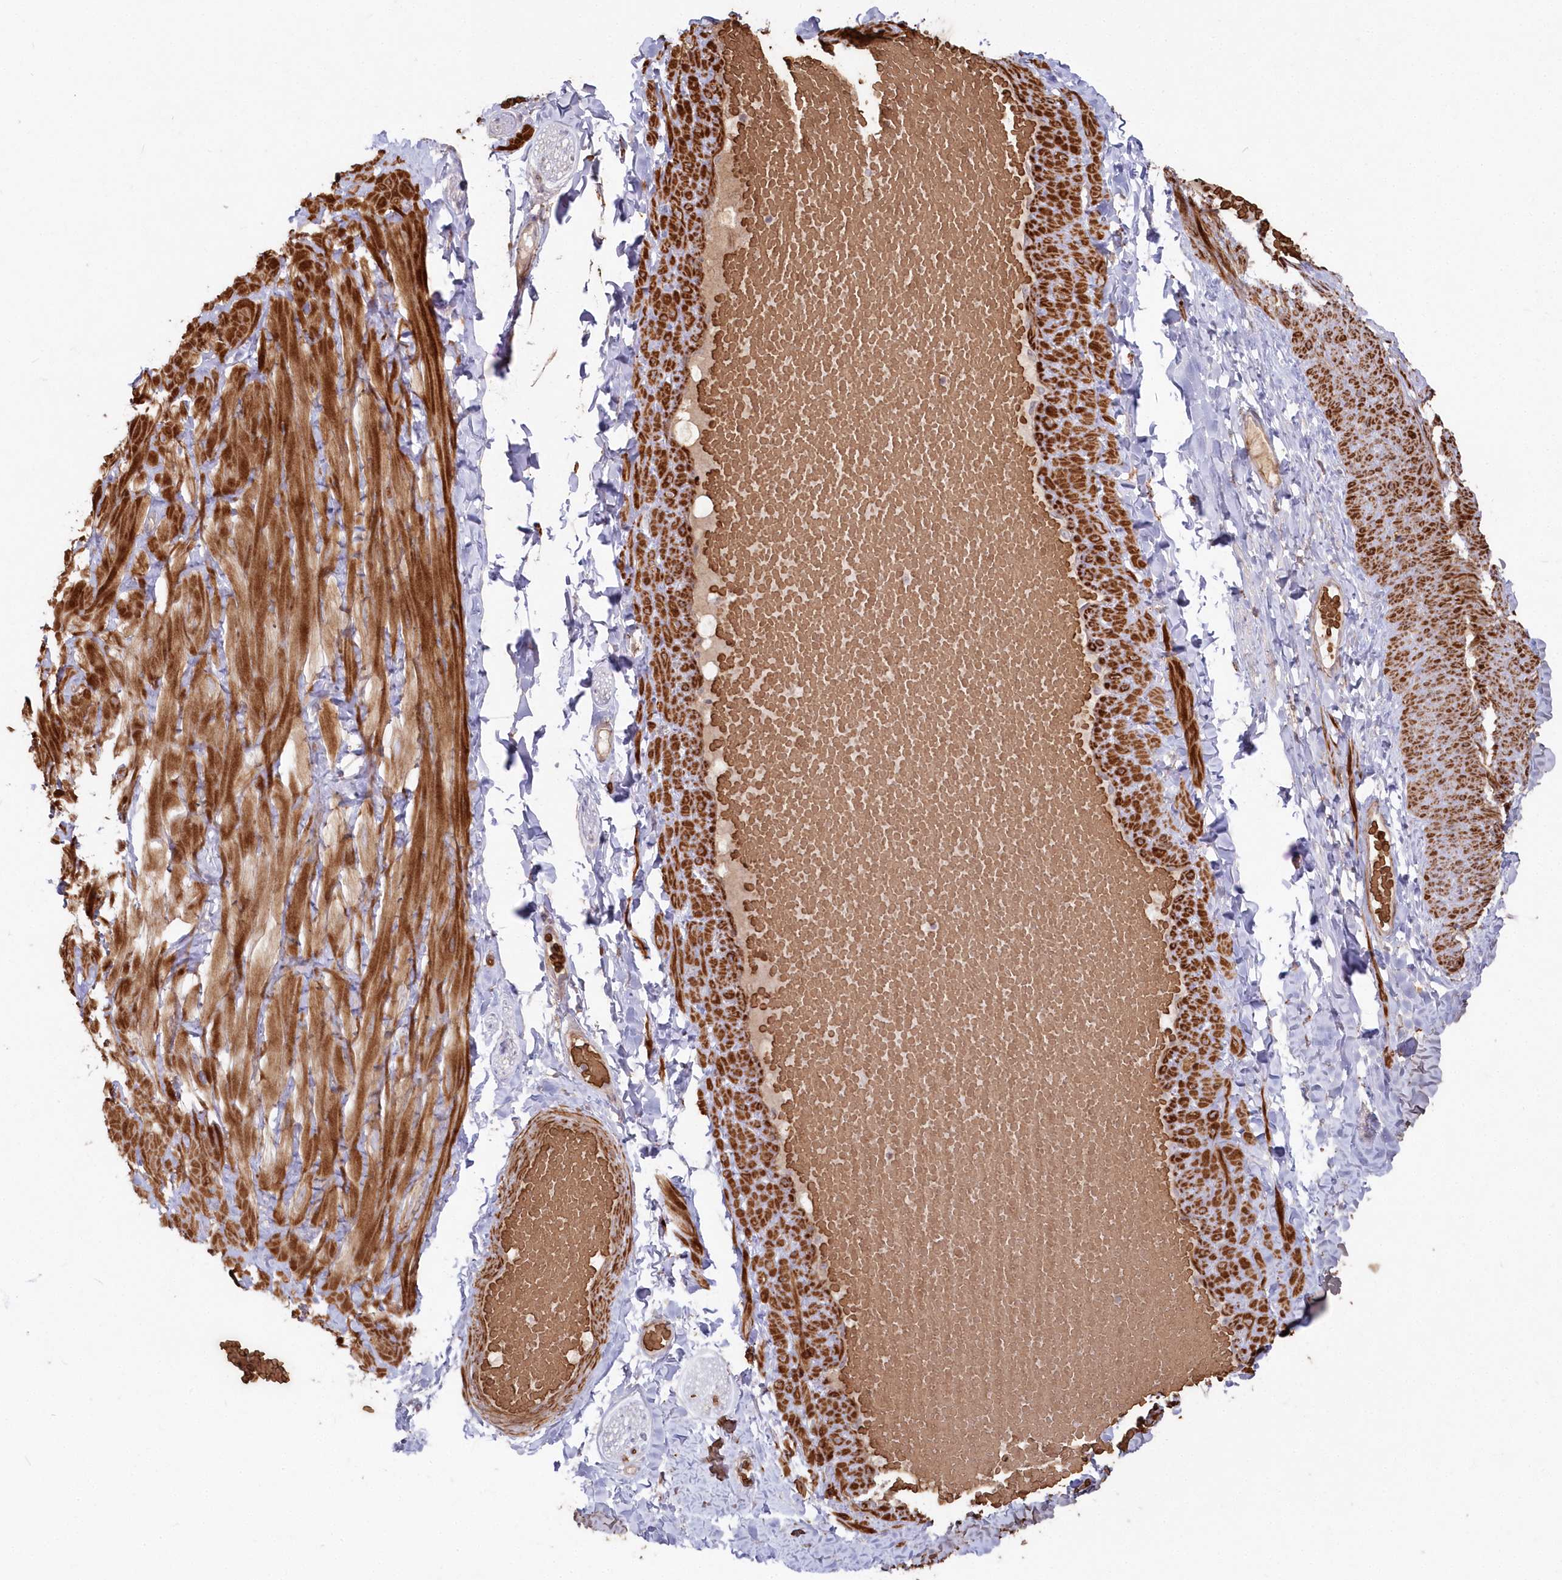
{"staining": {"intensity": "strong", "quantity": ">75%", "location": "cytoplasmic/membranous"}, "tissue": "adipose tissue", "cell_type": "Adipocytes", "image_type": "normal", "snomed": [{"axis": "morphology", "description": "Normal tissue, NOS"}, {"axis": "topography", "description": "Adipose tissue"}, {"axis": "topography", "description": "Vascular tissue"}, {"axis": "topography", "description": "Peripheral nerve tissue"}], "caption": "Strong cytoplasmic/membranous staining is identified in about >75% of adipocytes in normal adipose tissue. (IHC, brightfield microscopy, high magnification).", "gene": "SERINC1", "patient": {"sex": "male", "age": 25}}